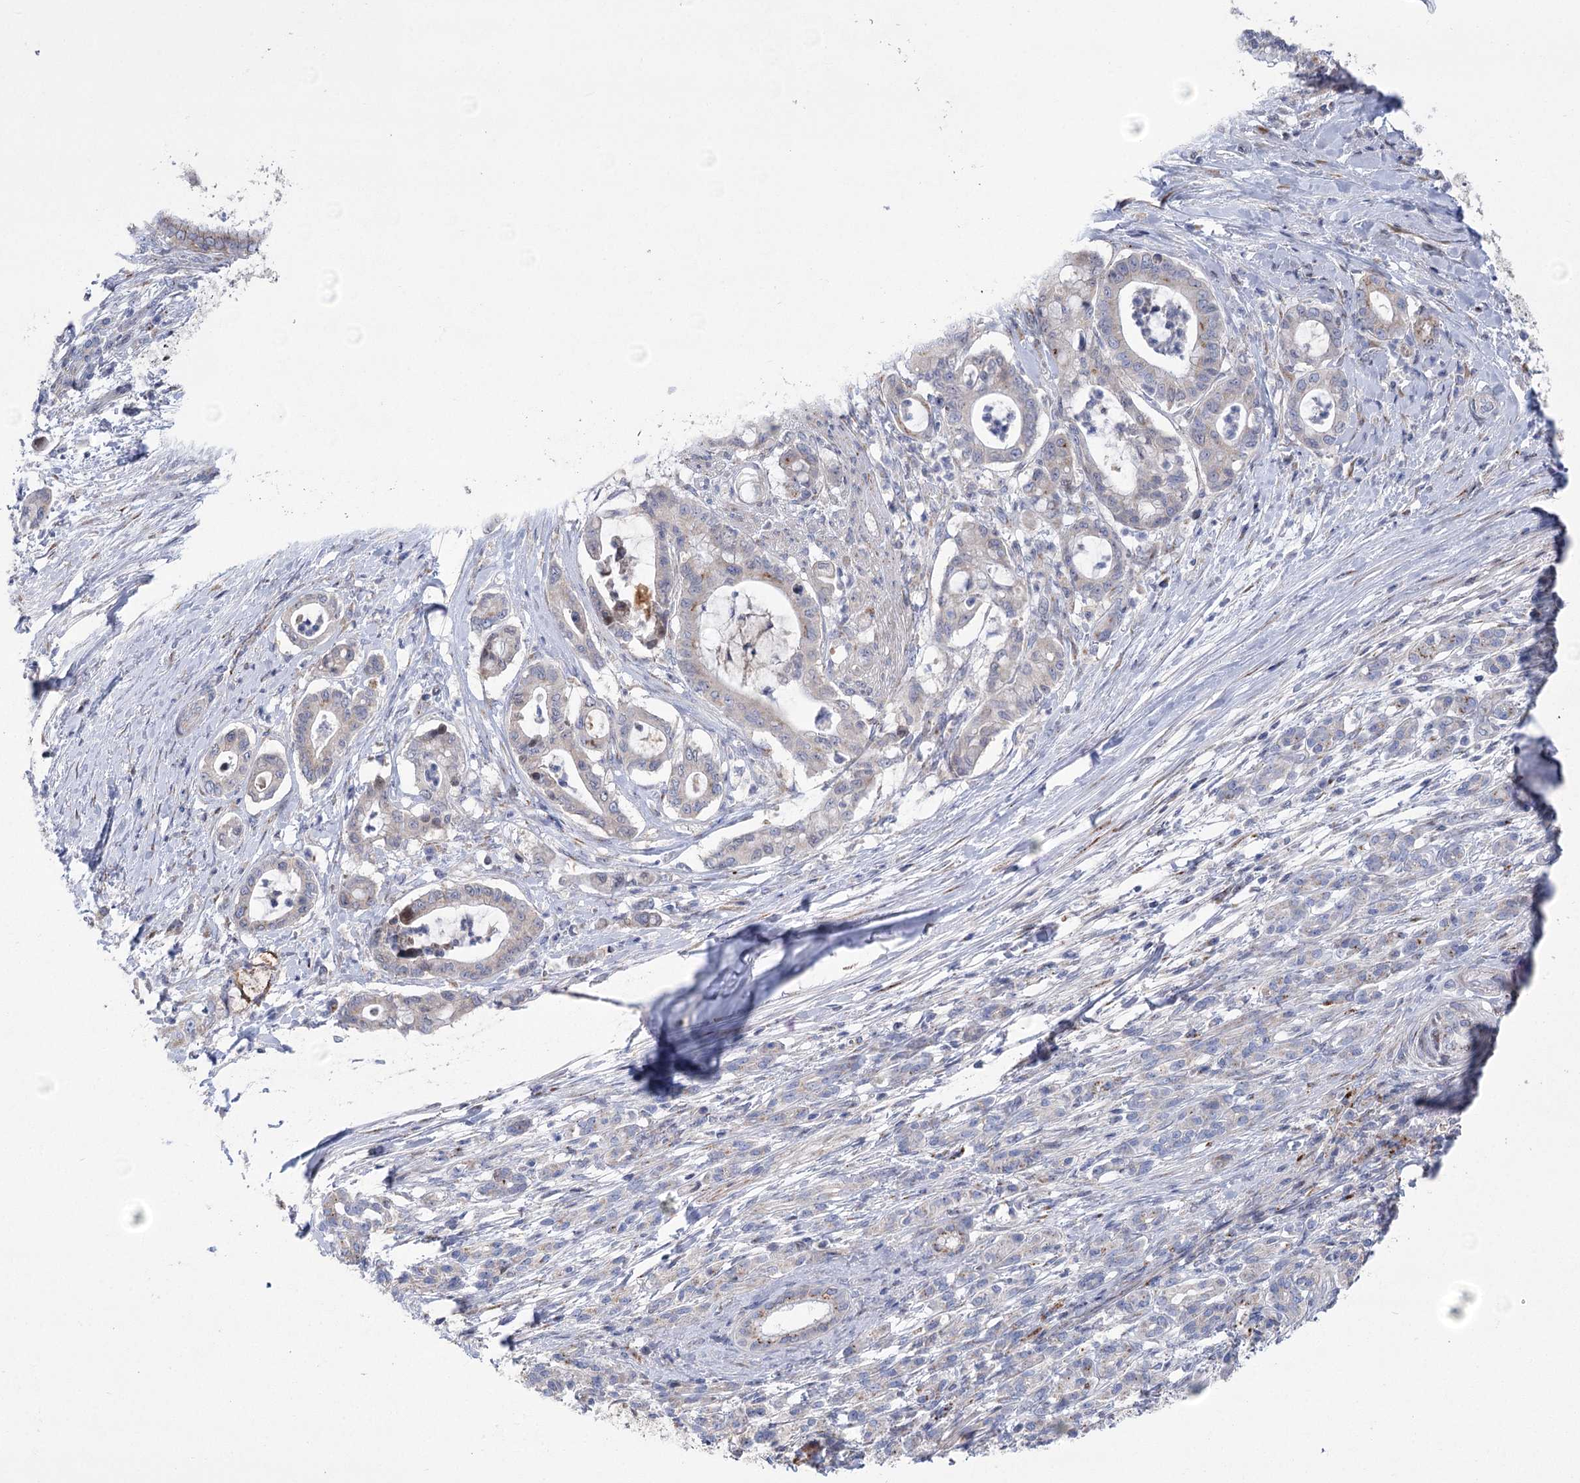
{"staining": {"intensity": "negative", "quantity": "none", "location": "none"}, "tissue": "pancreatic cancer", "cell_type": "Tumor cells", "image_type": "cancer", "snomed": [{"axis": "morphology", "description": "Adenocarcinoma, NOS"}, {"axis": "topography", "description": "Pancreas"}], "caption": "Photomicrograph shows no protein positivity in tumor cells of pancreatic cancer tissue.", "gene": "NME7", "patient": {"sex": "female", "age": 55}}